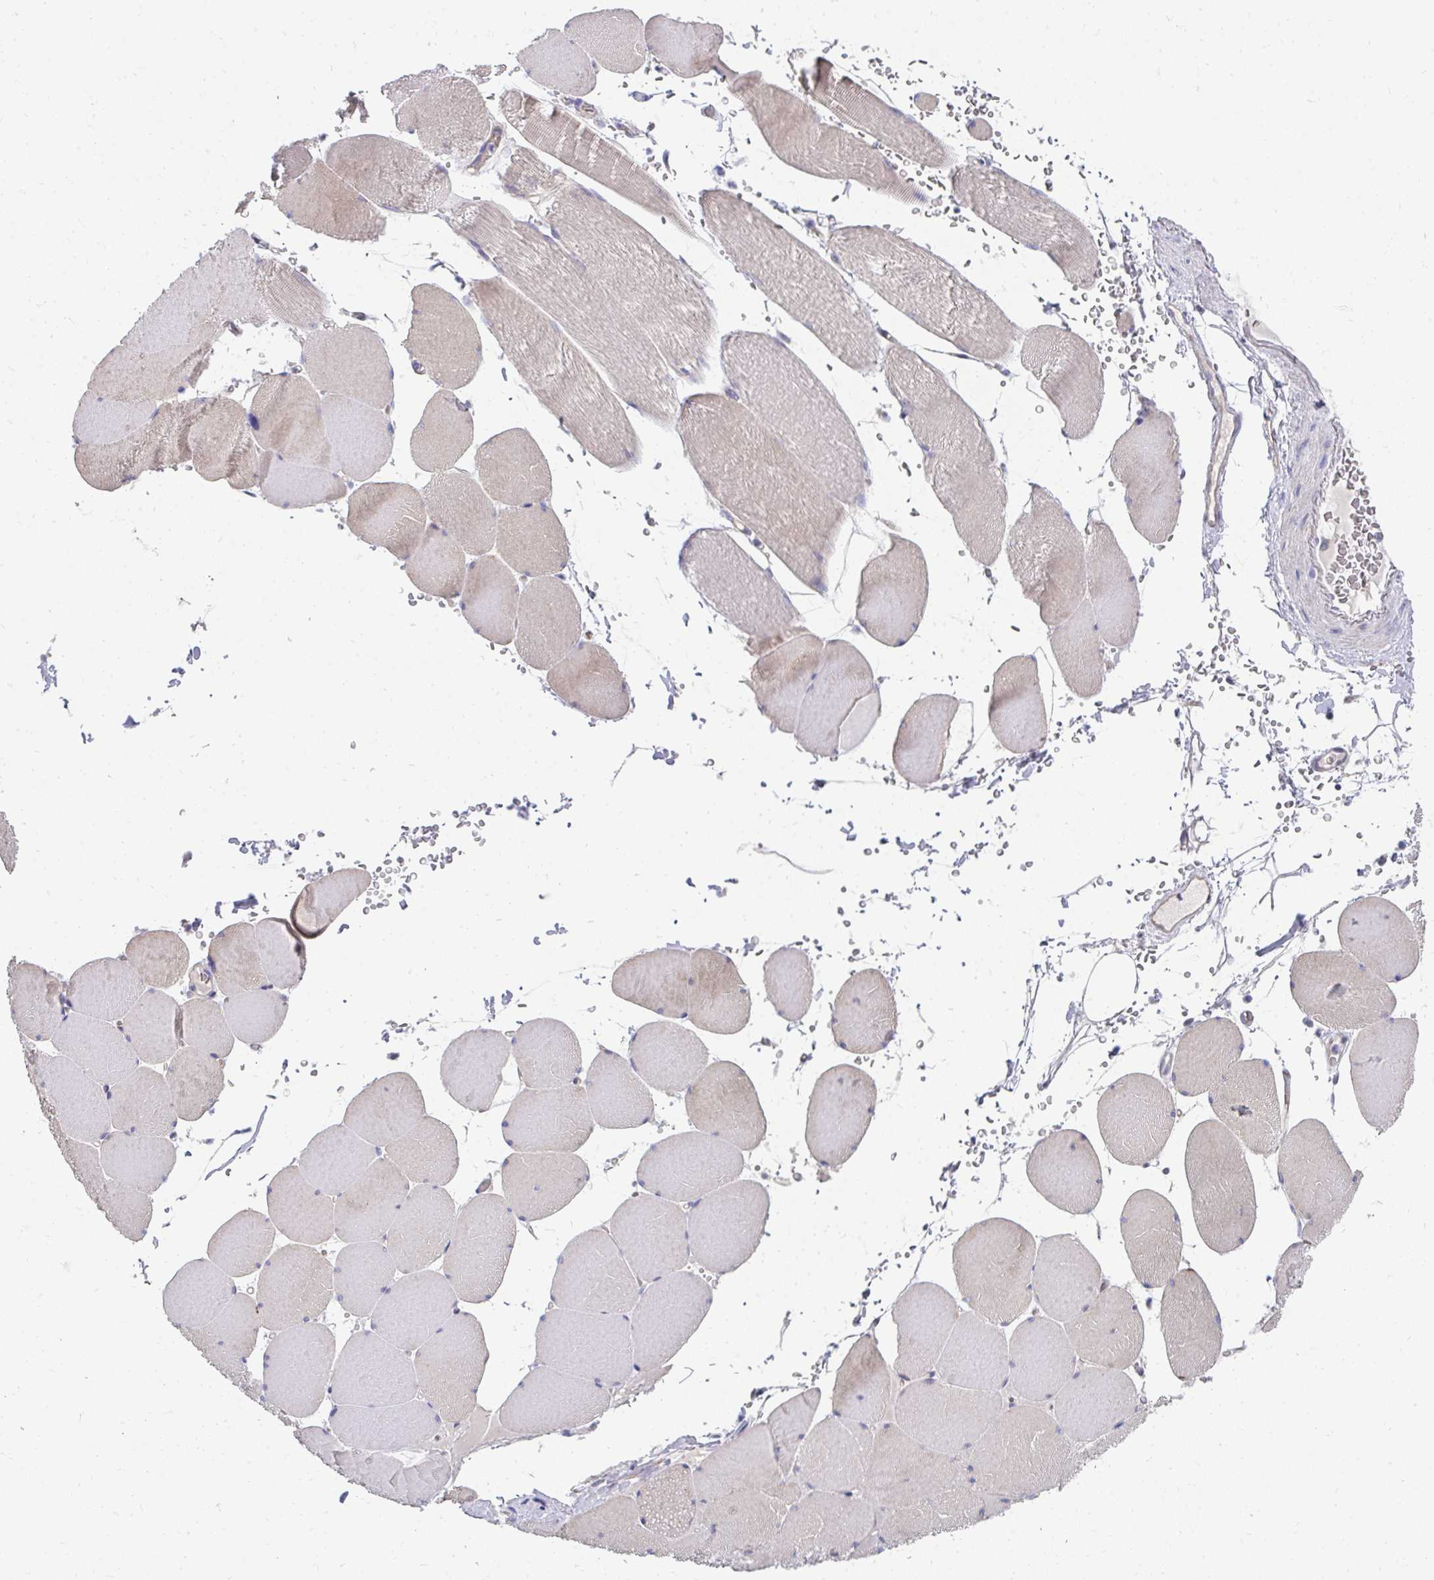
{"staining": {"intensity": "weak", "quantity": "25%-75%", "location": "cytoplasmic/membranous"}, "tissue": "skeletal muscle", "cell_type": "Myocytes", "image_type": "normal", "snomed": [{"axis": "morphology", "description": "Normal tissue, NOS"}, {"axis": "topography", "description": "Skeletal muscle"}, {"axis": "topography", "description": "Head-Neck"}], "caption": "IHC histopathology image of unremarkable skeletal muscle stained for a protein (brown), which displays low levels of weak cytoplasmic/membranous expression in approximately 25%-75% of myocytes.", "gene": "PRRG3", "patient": {"sex": "male", "age": 66}}